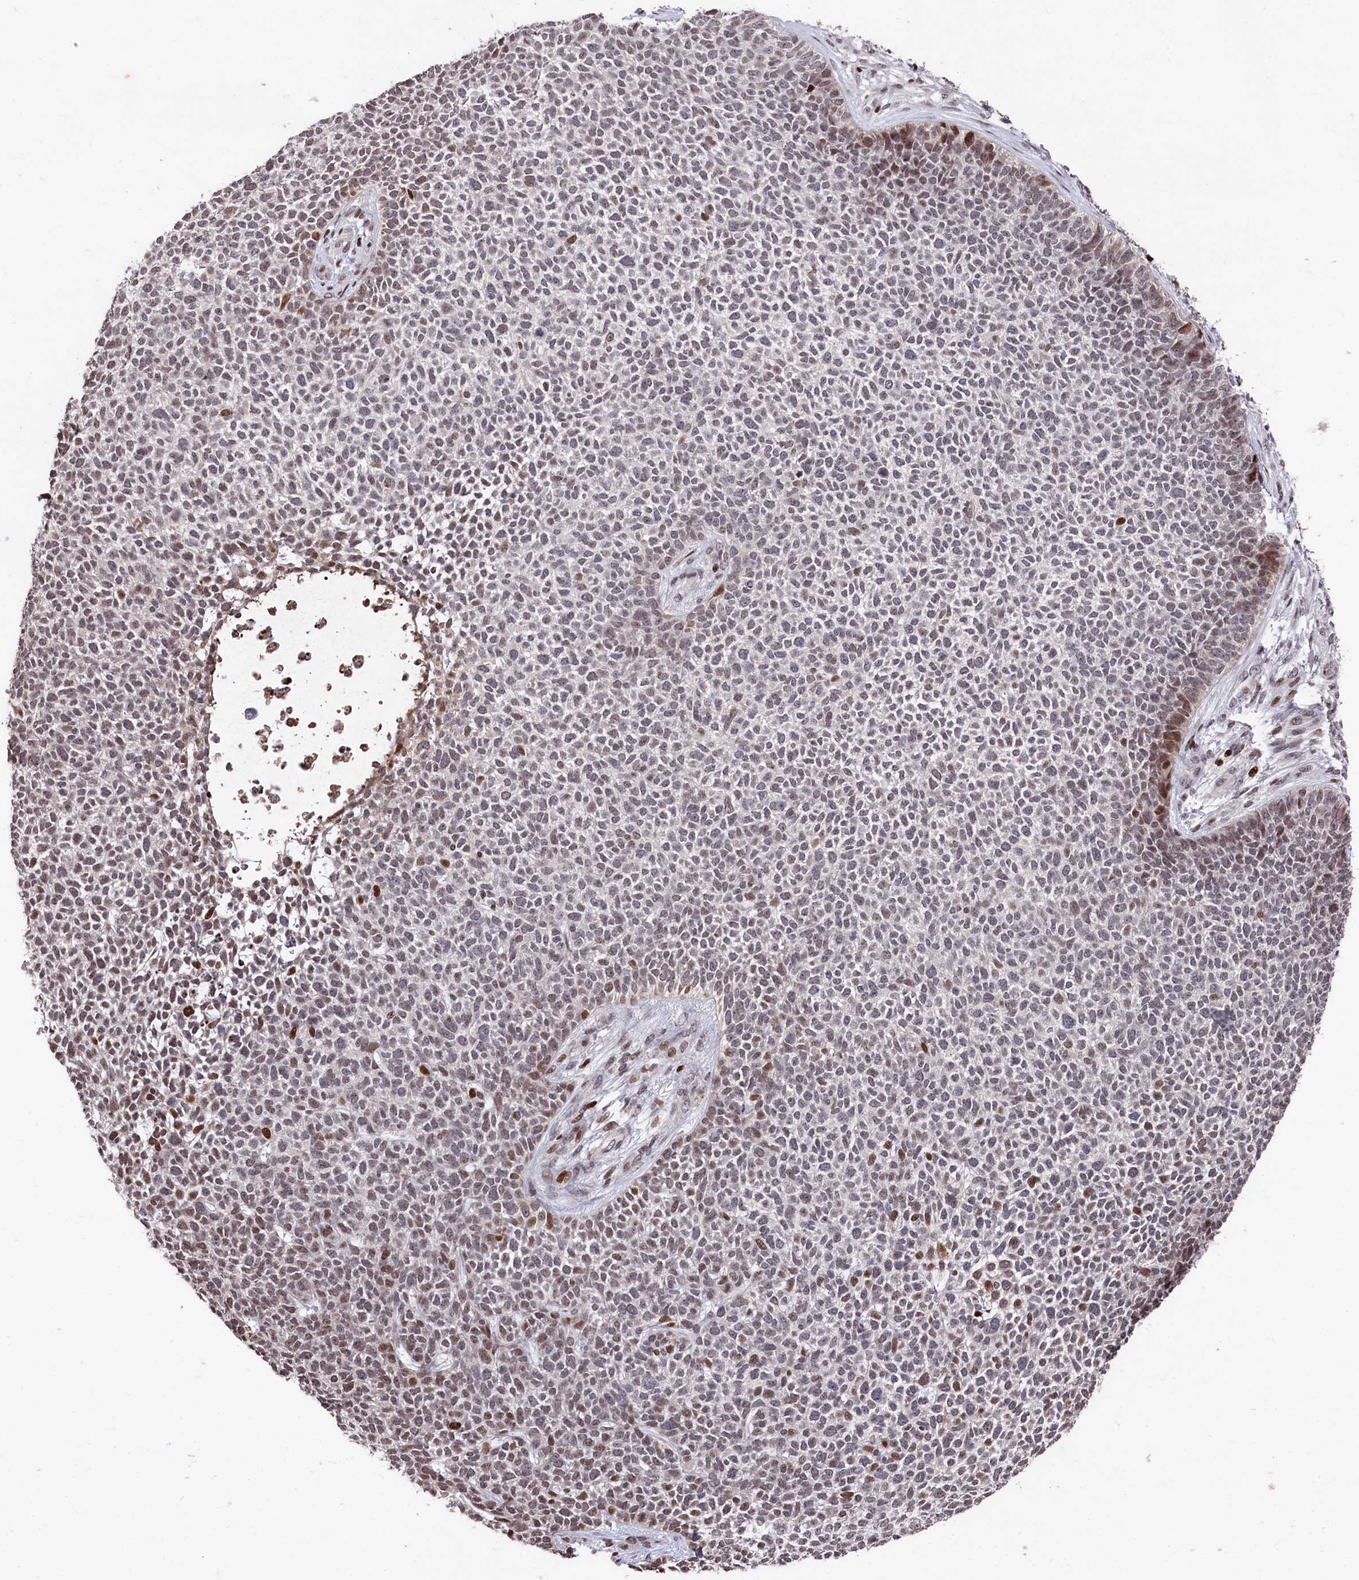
{"staining": {"intensity": "moderate", "quantity": "<25%", "location": "nuclear"}, "tissue": "skin cancer", "cell_type": "Tumor cells", "image_type": "cancer", "snomed": [{"axis": "morphology", "description": "Basal cell carcinoma"}, {"axis": "topography", "description": "Skin"}], "caption": "Immunohistochemical staining of human skin basal cell carcinoma exhibits low levels of moderate nuclear positivity in approximately <25% of tumor cells. Using DAB (3,3'-diaminobenzidine) (brown) and hematoxylin (blue) stains, captured at high magnification using brightfield microscopy.", "gene": "MCF2L2", "patient": {"sex": "female", "age": 84}}